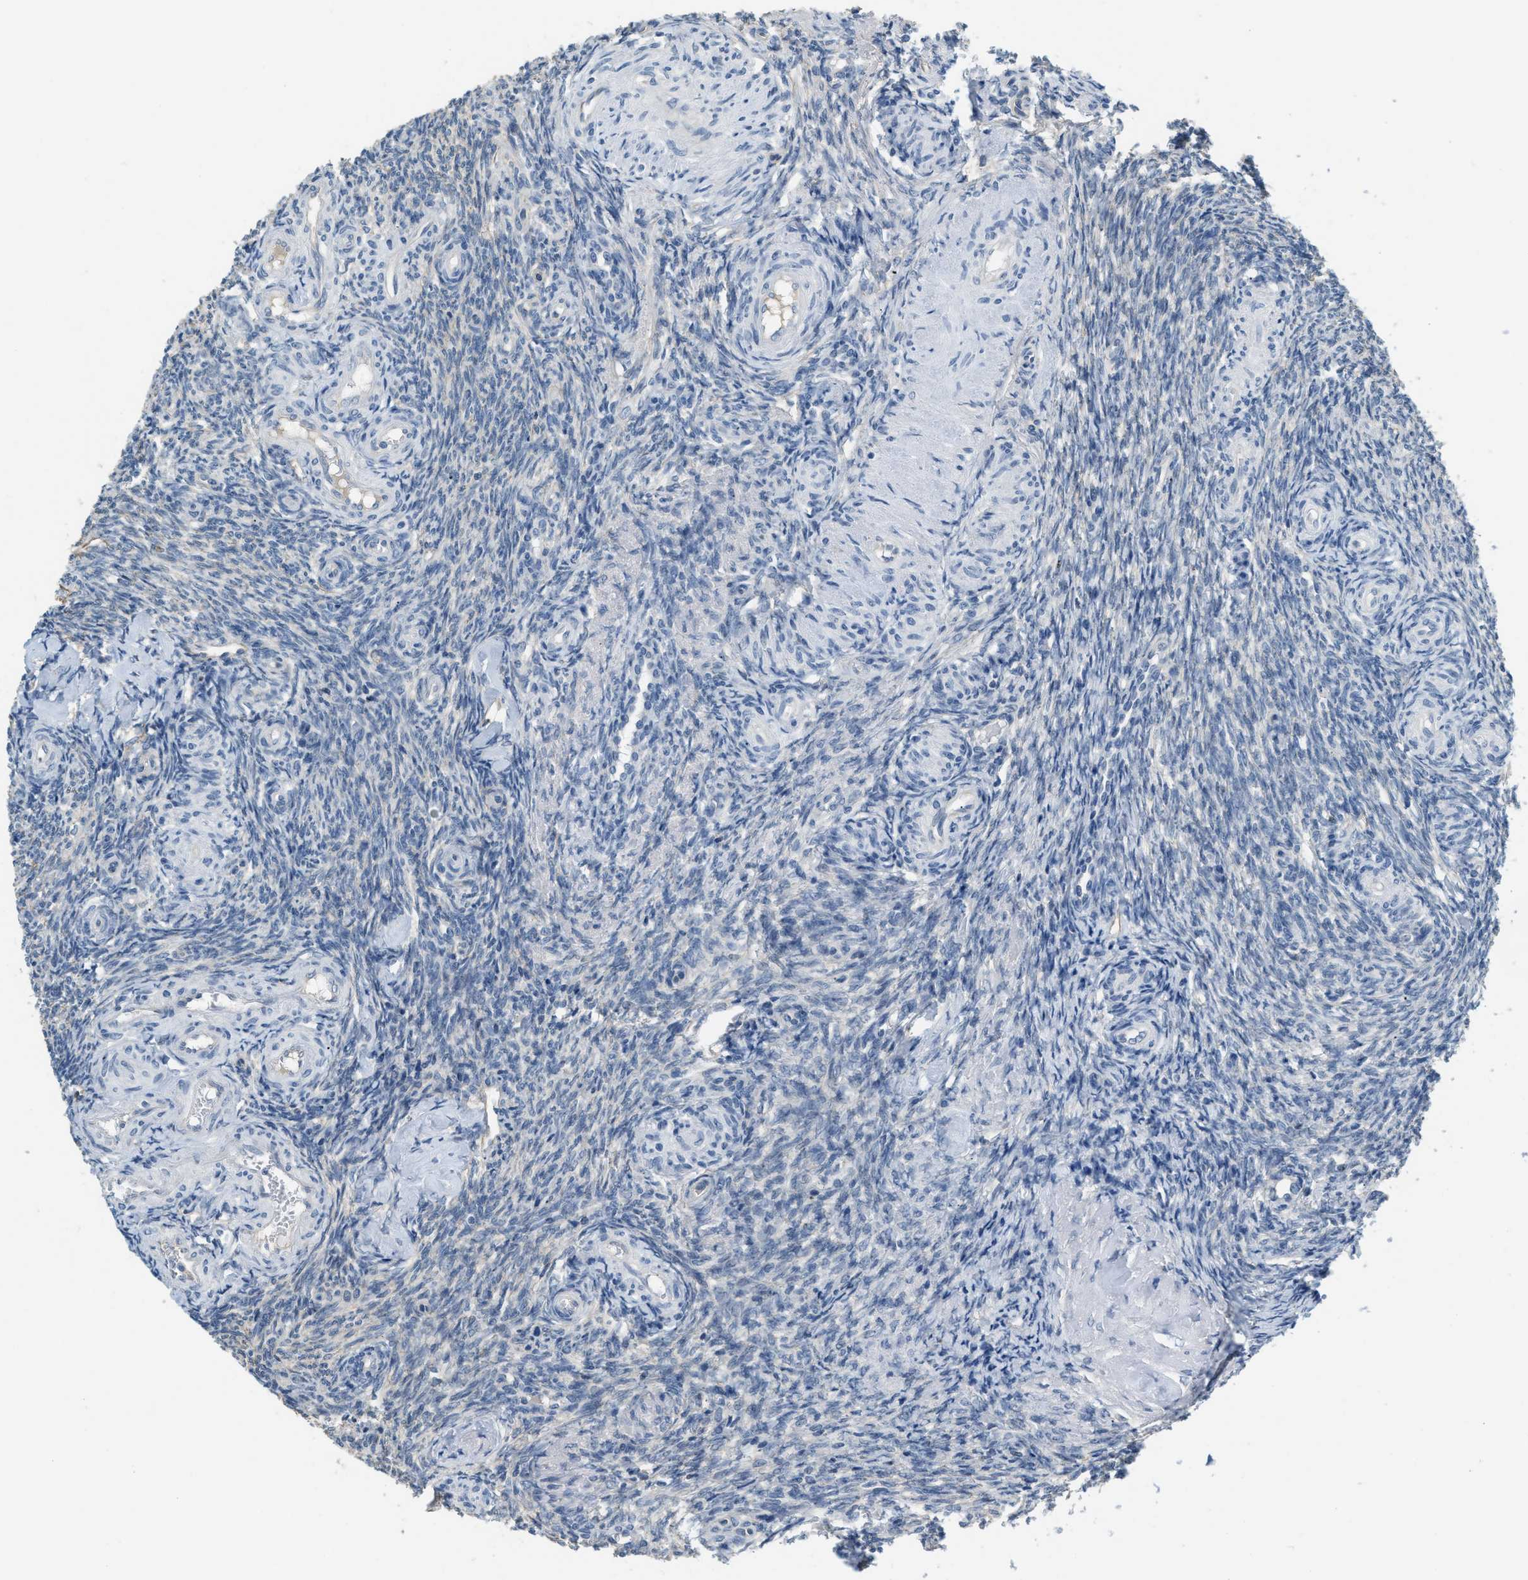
{"staining": {"intensity": "negative", "quantity": "none", "location": "none"}, "tissue": "ovary", "cell_type": "Follicle cells", "image_type": "normal", "snomed": [{"axis": "morphology", "description": "Normal tissue, NOS"}, {"axis": "topography", "description": "Ovary"}], "caption": "Ovary was stained to show a protein in brown. There is no significant positivity in follicle cells. (DAB immunohistochemistry (IHC), high magnification).", "gene": "TMEM154", "patient": {"sex": "female", "age": 41}}